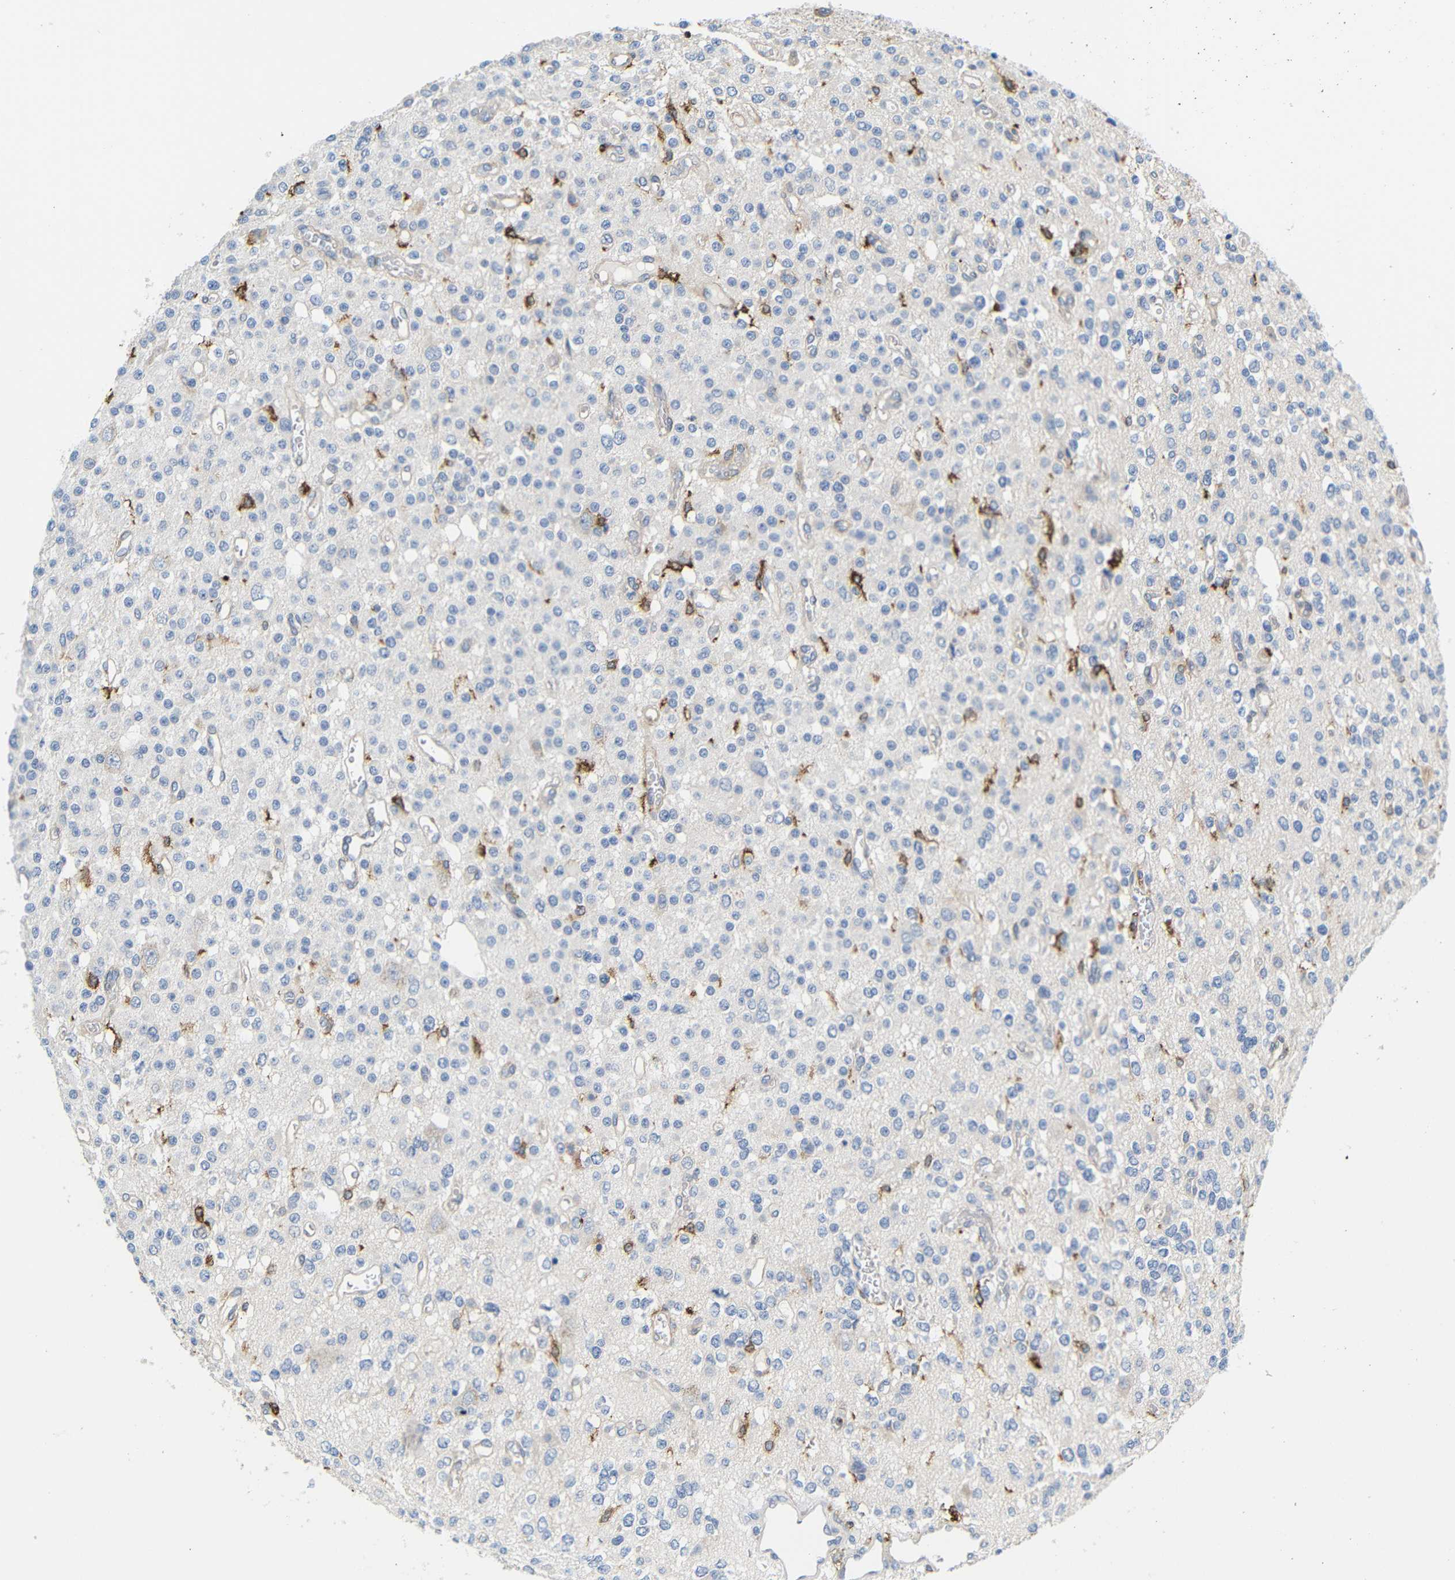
{"staining": {"intensity": "negative", "quantity": "none", "location": "none"}, "tissue": "glioma", "cell_type": "Tumor cells", "image_type": "cancer", "snomed": [{"axis": "morphology", "description": "Glioma, malignant, Low grade"}, {"axis": "topography", "description": "Brain"}], "caption": "Tumor cells show no significant protein expression in malignant low-grade glioma.", "gene": "HLA-DQB1", "patient": {"sex": "male", "age": 38}}